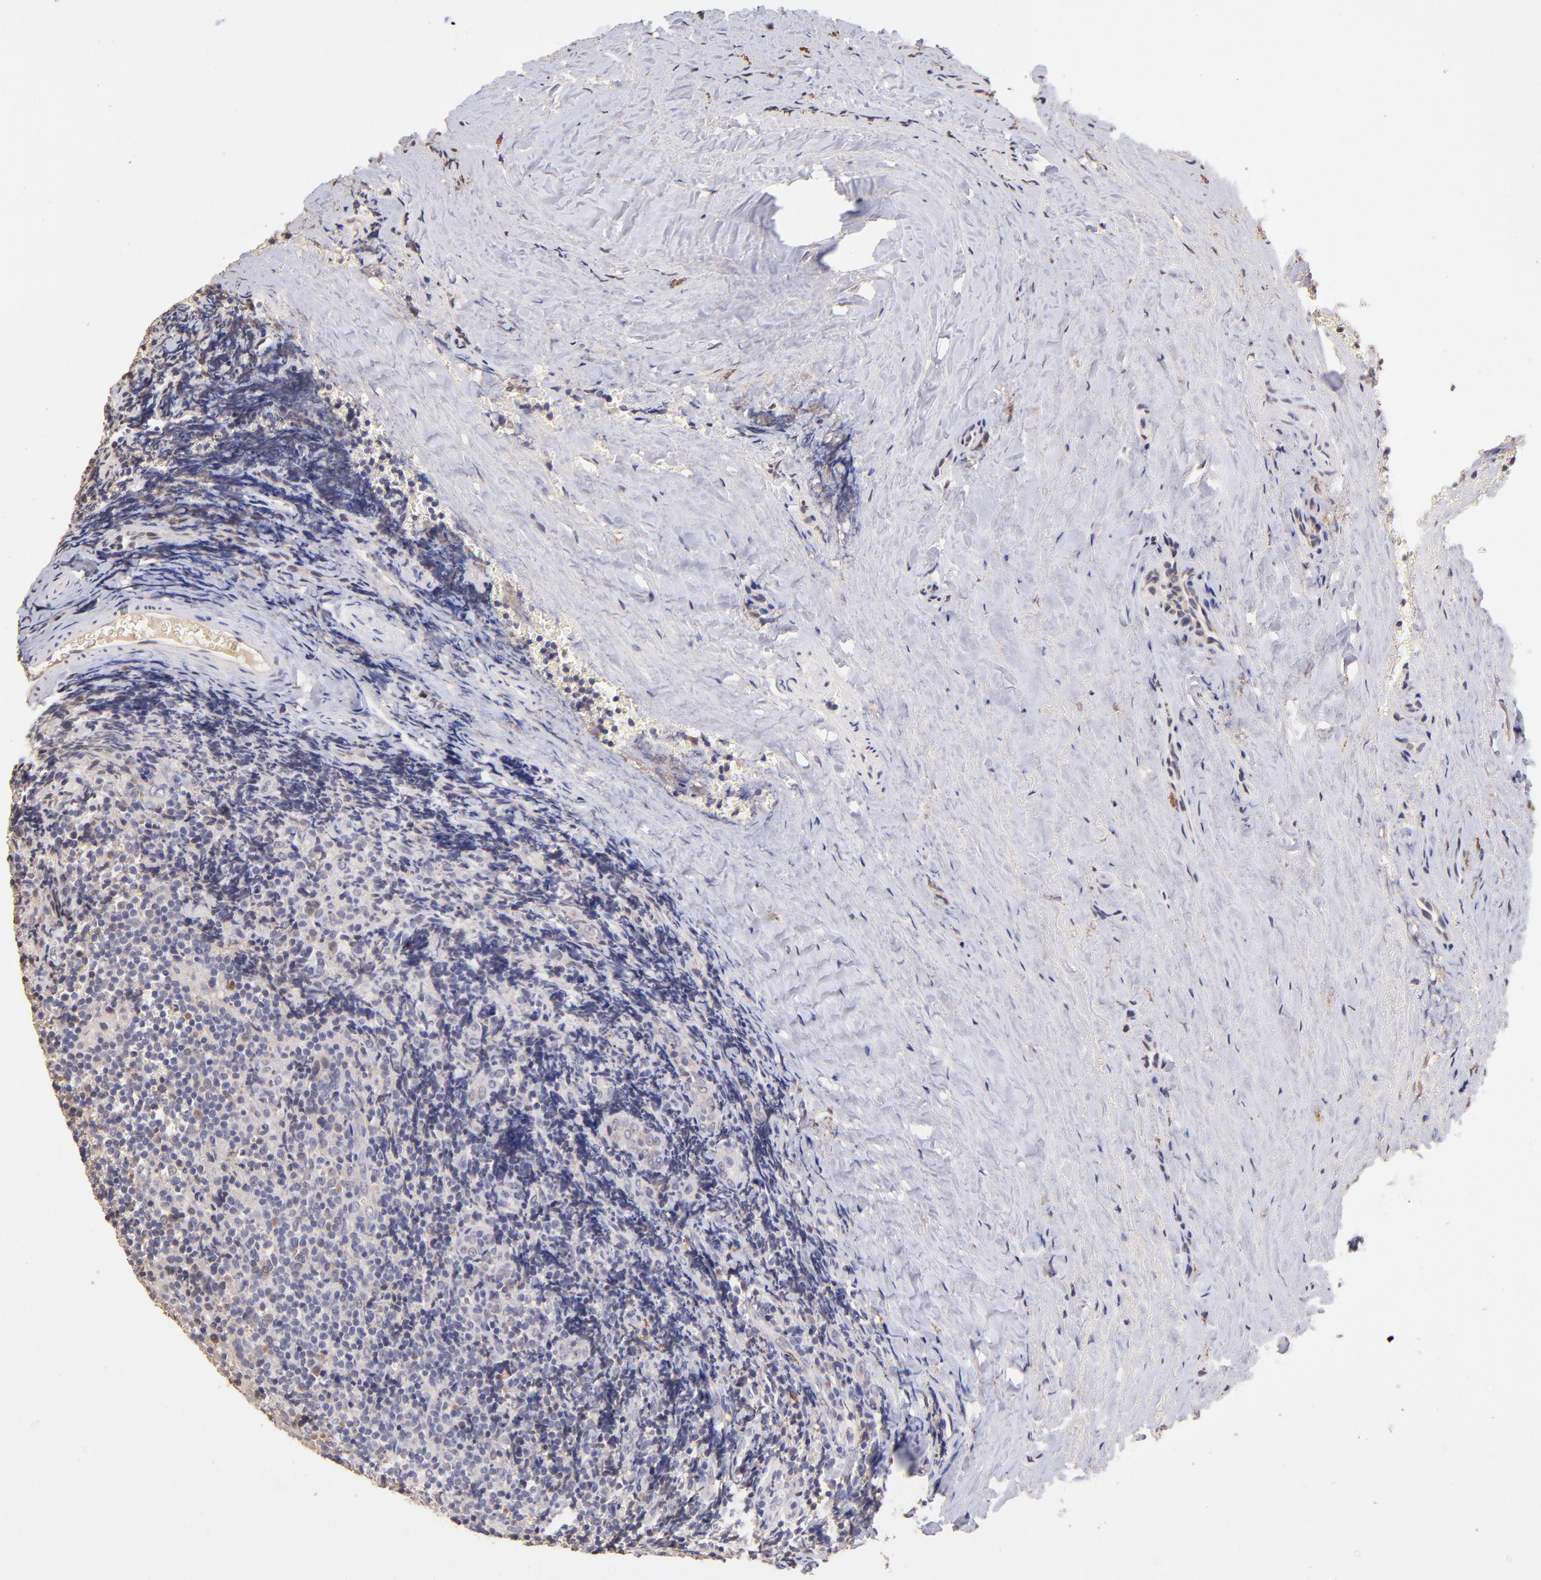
{"staining": {"intensity": "negative", "quantity": "none", "location": "none"}, "tissue": "tonsil", "cell_type": "Germinal center cells", "image_type": "normal", "snomed": [{"axis": "morphology", "description": "Normal tissue, NOS"}, {"axis": "topography", "description": "Tonsil"}], "caption": "Immunohistochemistry (IHC) of normal human tonsil exhibits no staining in germinal center cells. (Brightfield microscopy of DAB immunohistochemistry (IHC) at high magnification).", "gene": "RNASEL", "patient": {"sex": "male", "age": 20}}